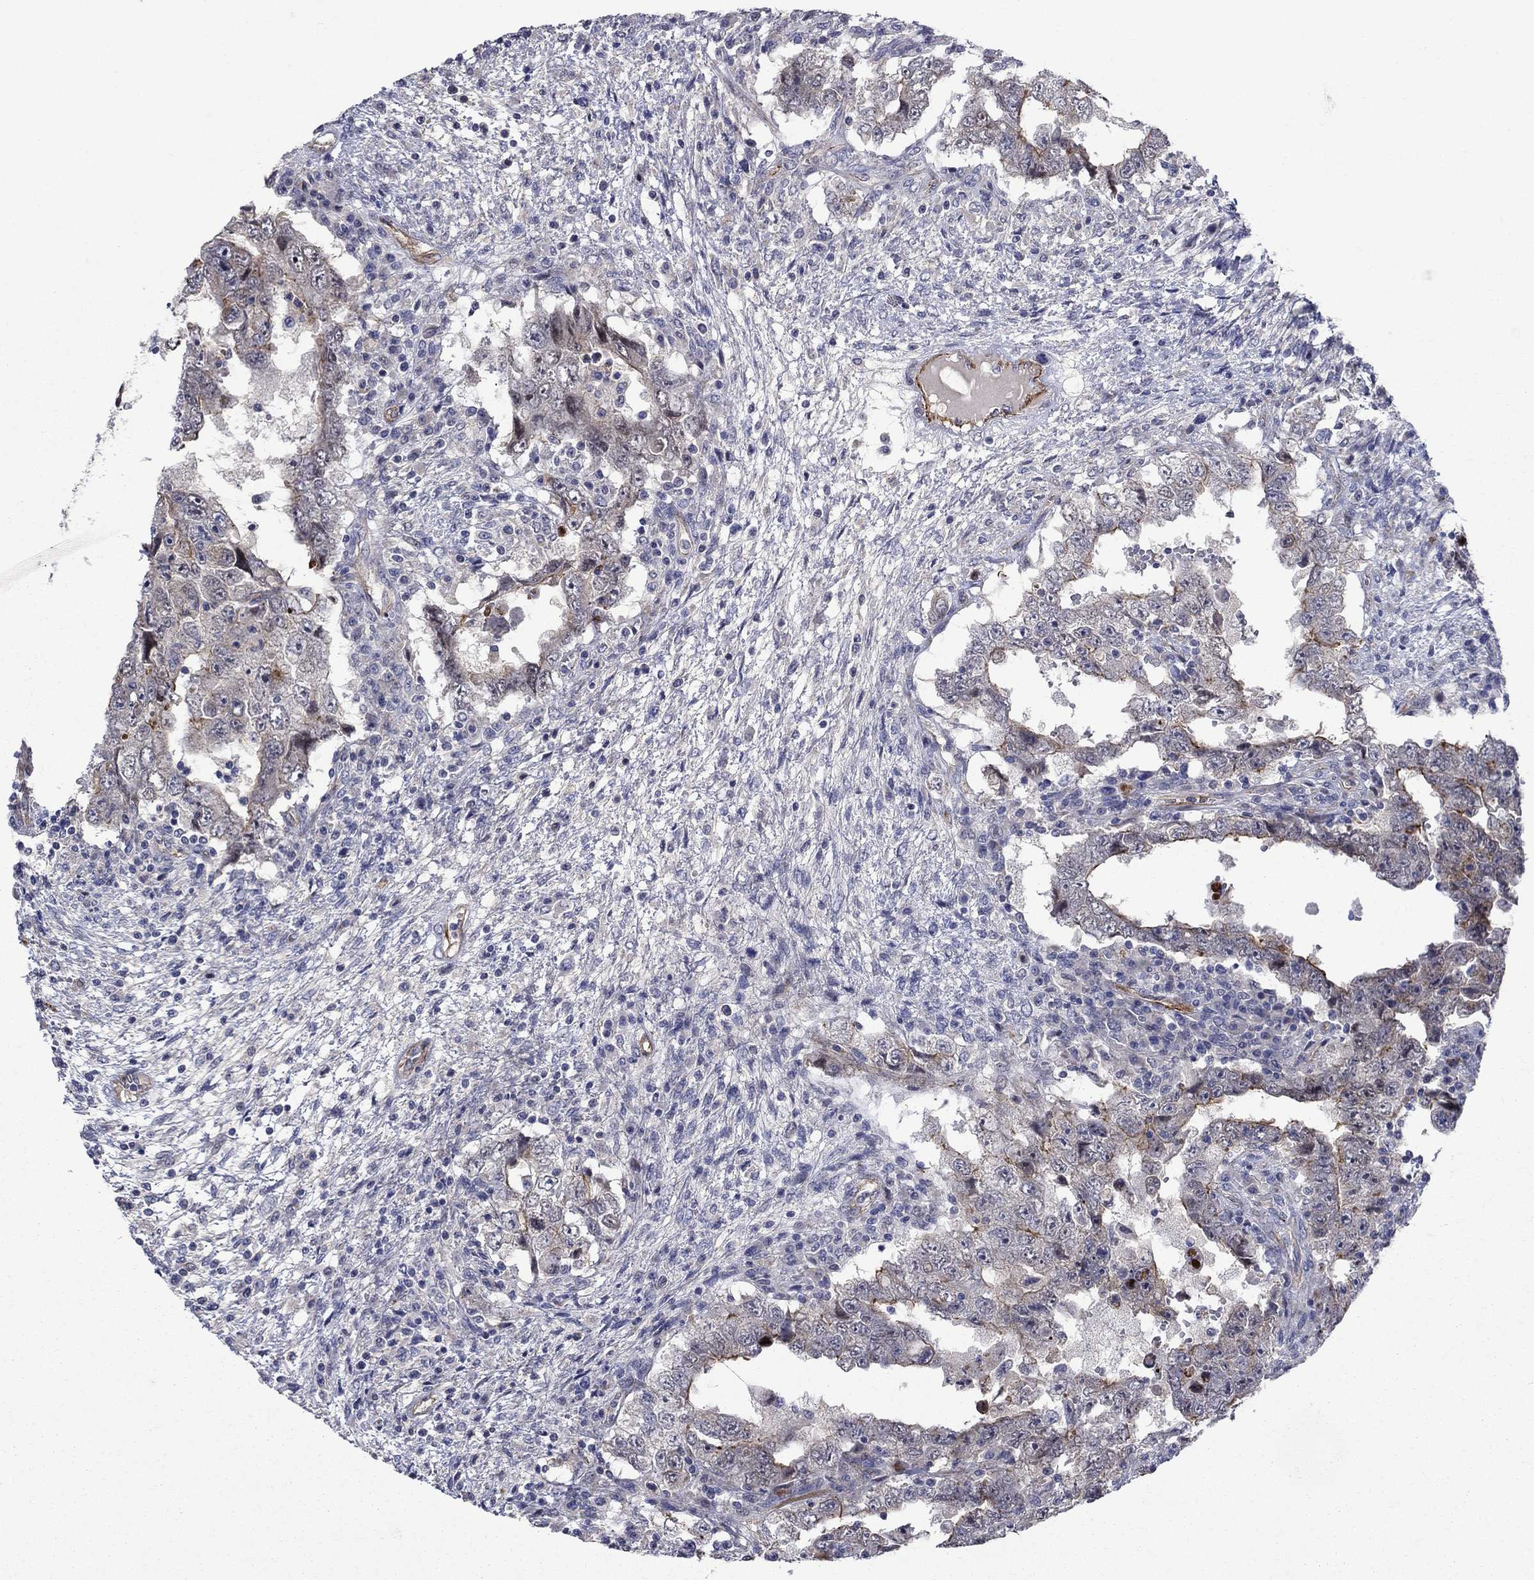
{"staining": {"intensity": "strong", "quantity": "<25%", "location": "cytoplasmic/membranous"}, "tissue": "testis cancer", "cell_type": "Tumor cells", "image_type": "cancer", "snomed": [{"axis": "morphology", "description": "Carcinoma, Embryonal, NOS"}, {"axis": "topography", "description": "Testis"}], "caption": "Protein staining of embryonal carcinoma (testis) tissue reveals strong cytoplasmic/membranous expression in approximately <25% of tumor cells.", "gene": "SLC7A1", "patient": {"sex": "male", "age": 26}}